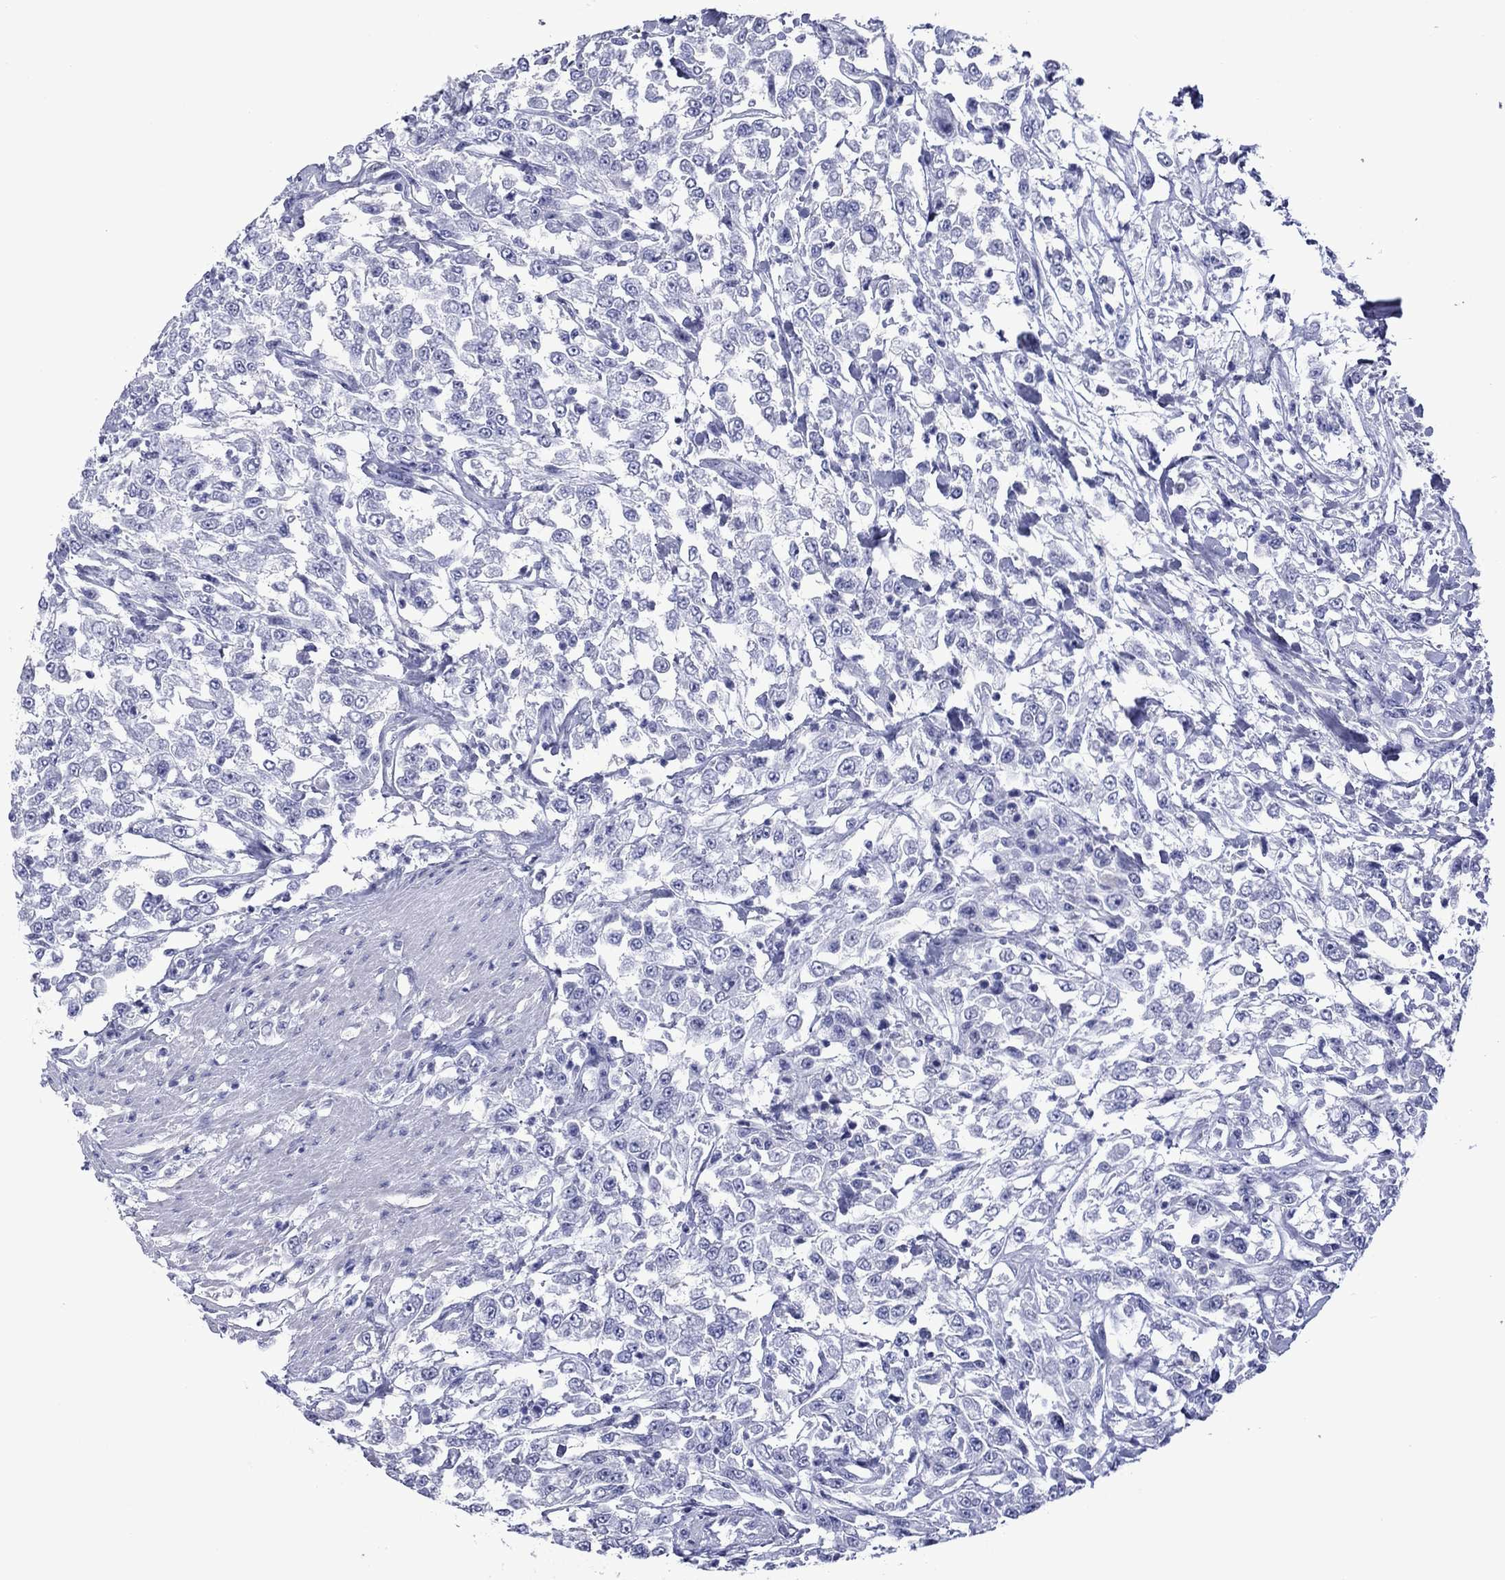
{"staining": {"intensity": "negative", "quantity": "none", "location": "none"}, "tissue": "urothelial cancer", "cell_type": "Tumor cells", "image_type": "cancer", "snomed": [{"axis": "morphology", "description": "Urothelial carcinoma, High grade"}, {"axis": "topography", "description": "Urinary bladder"}], "caption": "IHC photomicrograph of neoplastic tissue: human high-grade urothelial carcinoma stained with DAB (3,3'-diaminobenzidine) exhibits no significant protein positivity in tumor cells.", "gene": "PIWIL1", "patient": {"sex": "male", "age": 46}}